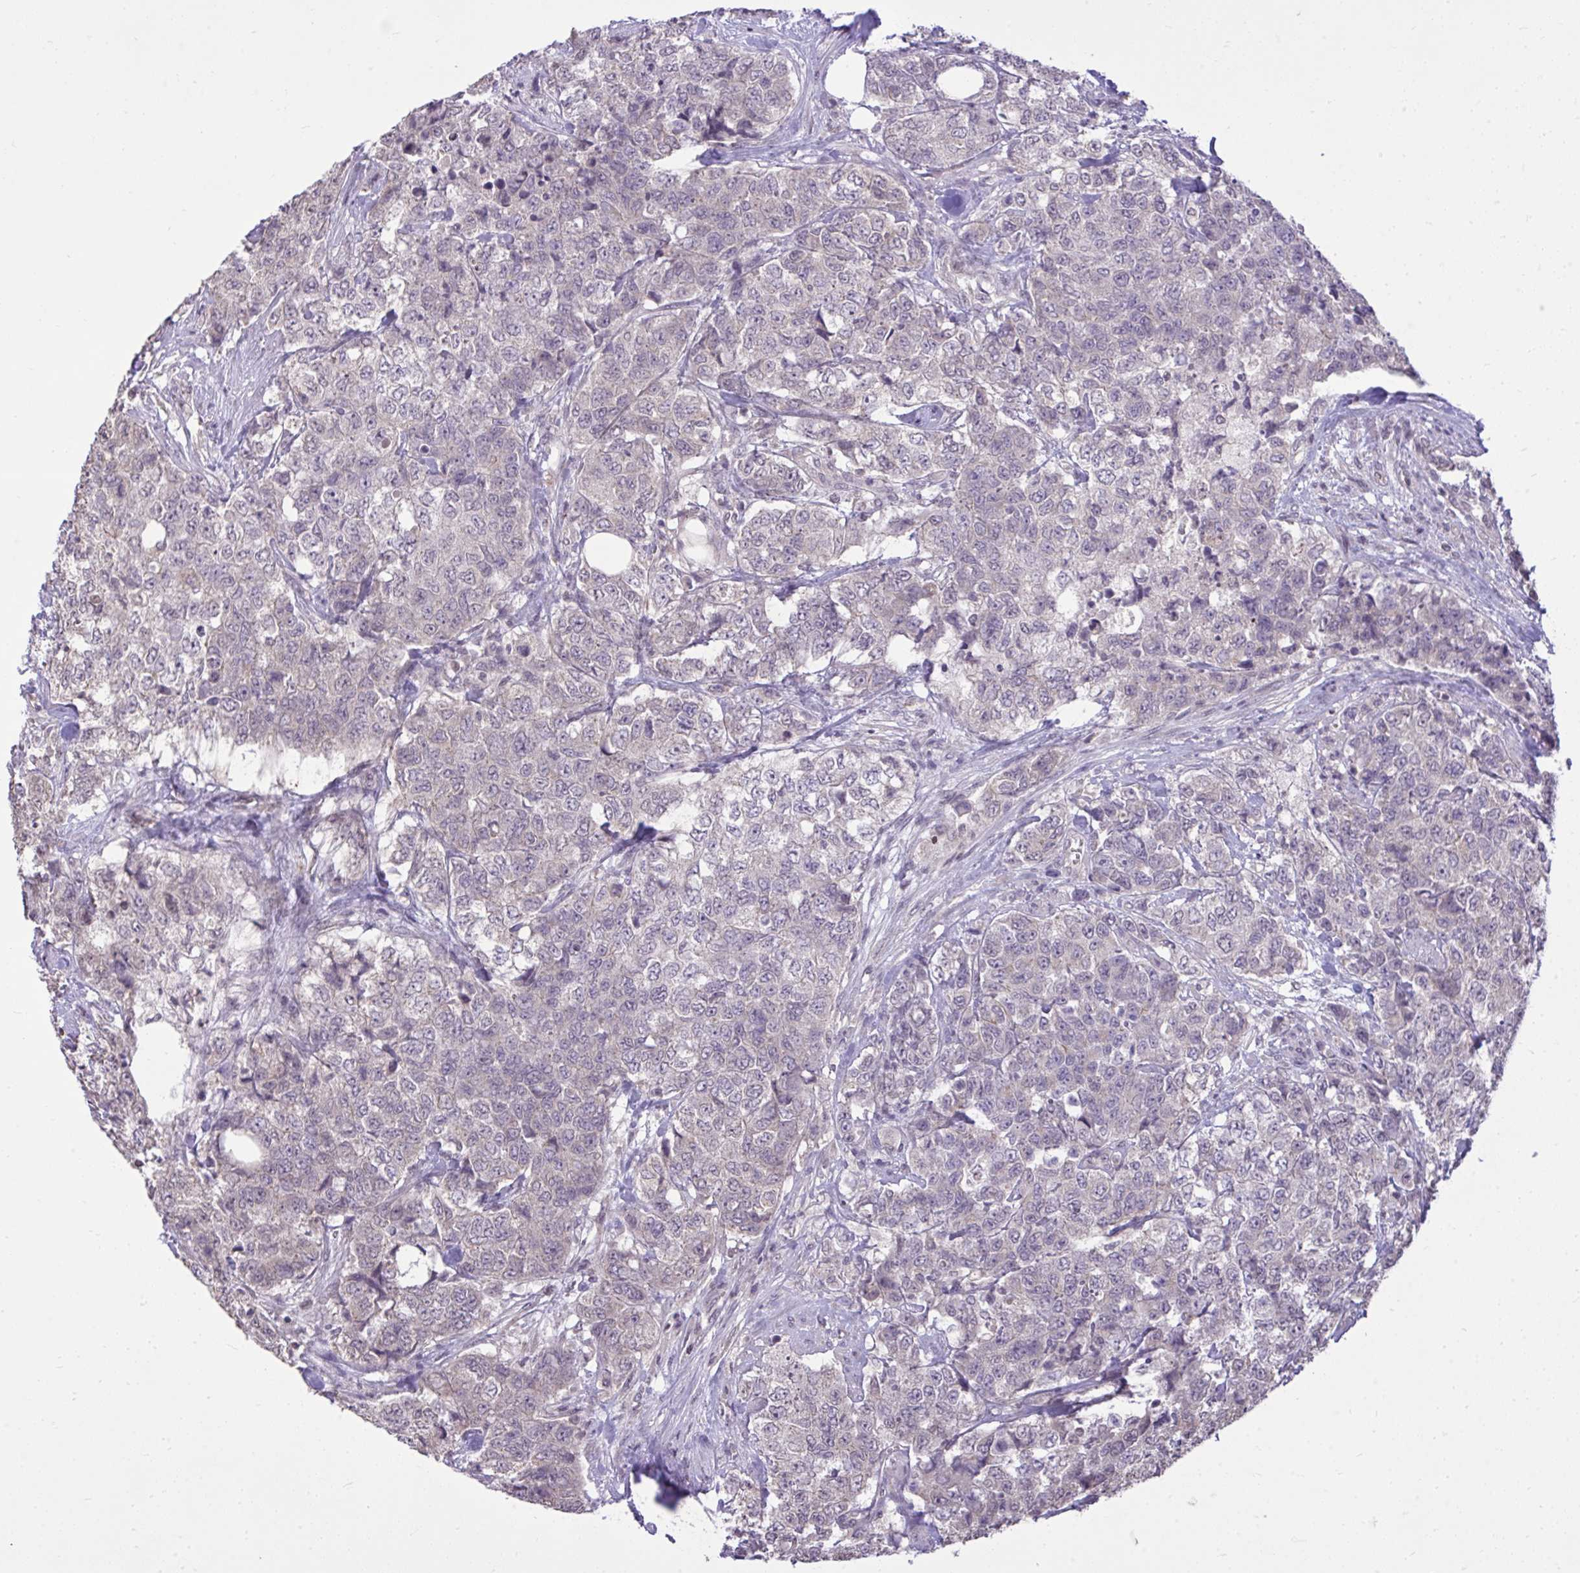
{"staining": {"intensity": "negative", "quantity": "none", "location": "none"}, "tissue": "urothelial cancer", "cell_type": "Tumor cells", "image_type": "cancer", "snomed": [{"axis": "morphology", "description": "Urothelial carcinoma, High grade"}, {"axis": "topography", "description": "Urinary bladder"}], "caption": "The micrograph reveals no staining of tumor cells in urothelial carcinoma (high-grade).", "gene": "CYP20A1", "patient": {"sex": "female", "age": 78}}